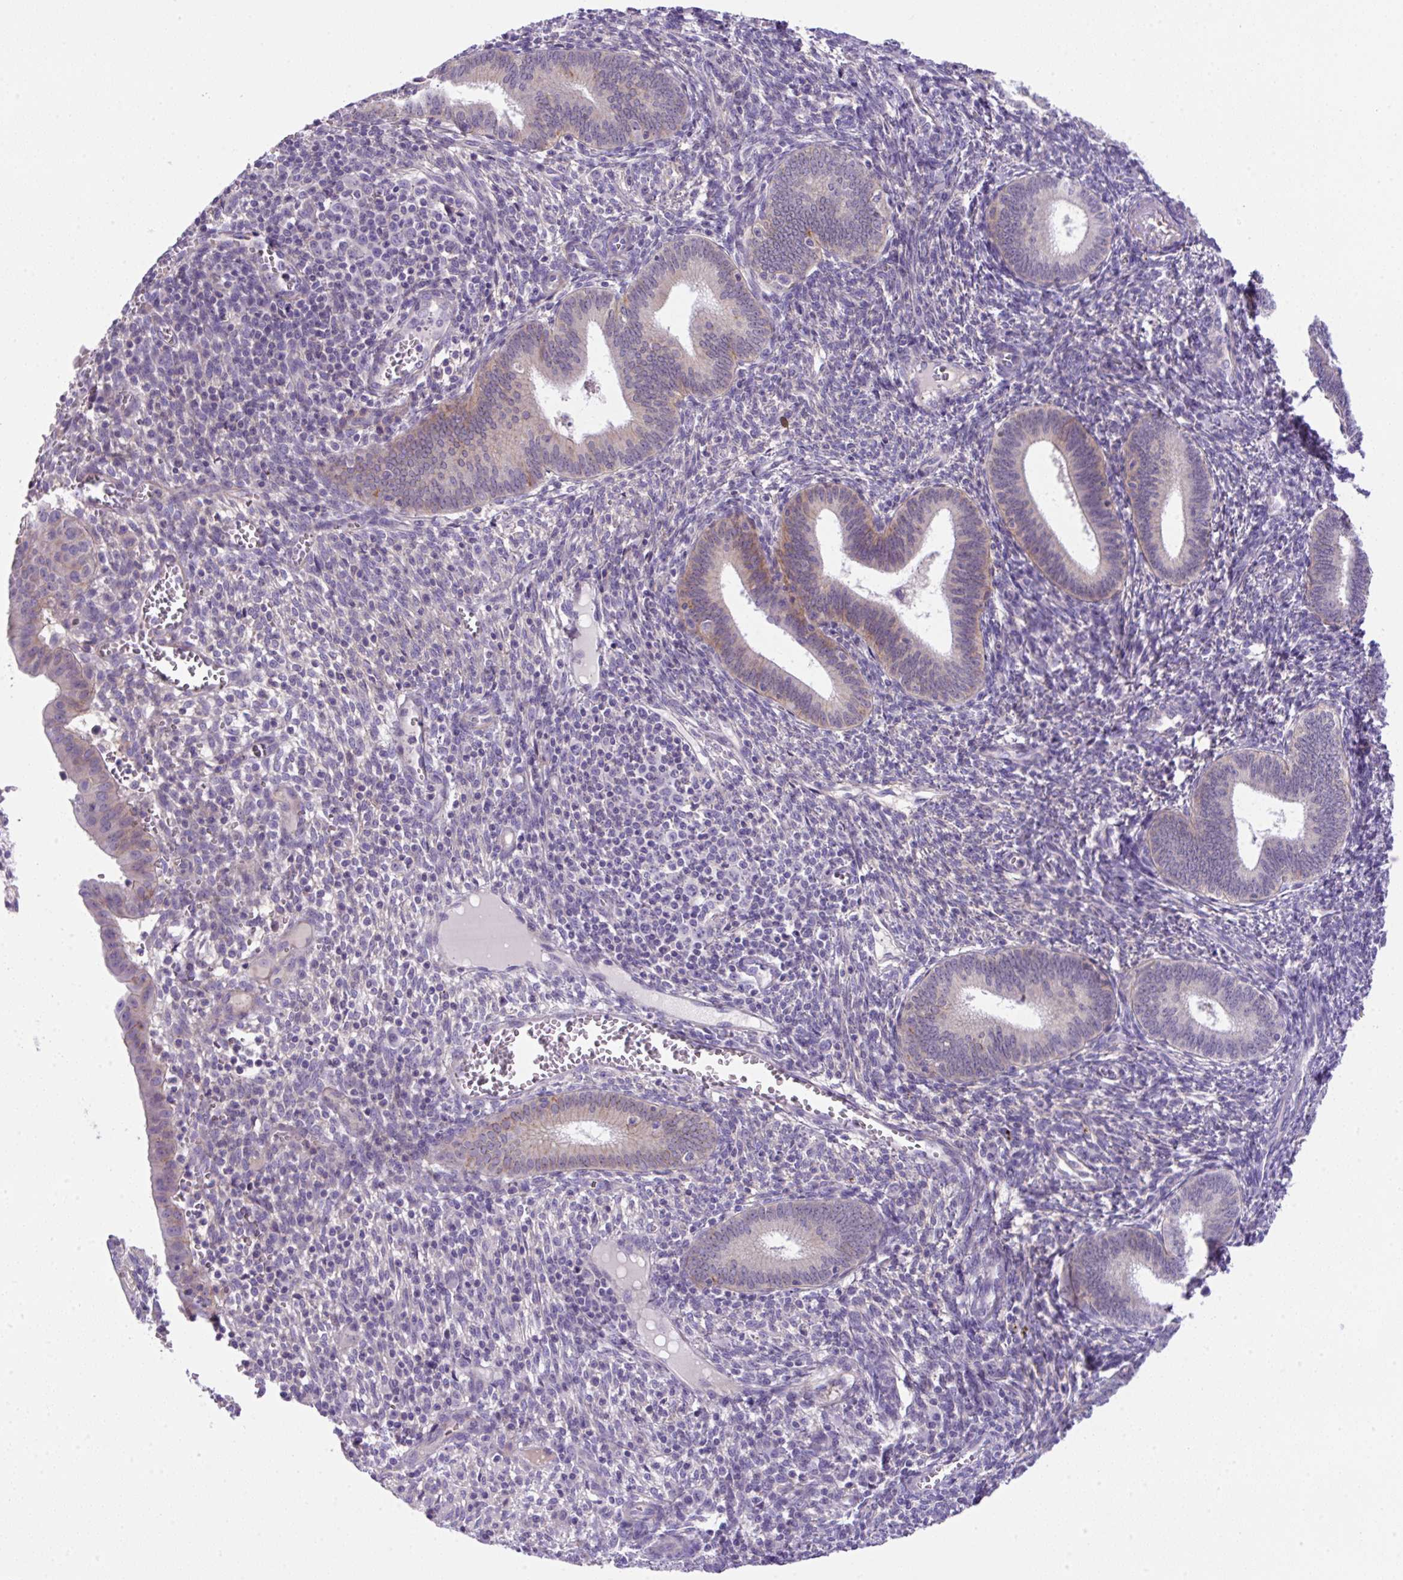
{"staining": {"intensity": "negative", "quantity": "none", "location": "none"}, "tissue": "endometrium", "cell_type": "Cells in endometrial stroma", "image_type": "normal", "snomed": [{"axis": "morphology", "description": "Normal tissue, NOS"}, {"axis": "topography", "description": "Endometrium"}], "caption": "Endometrium stained for a protein using immunohistochemistry (IHC) displays no positivity cells in endometrial stroma.", "gene": "NPTN", "patient": {"sex": "female", "age": 41}}